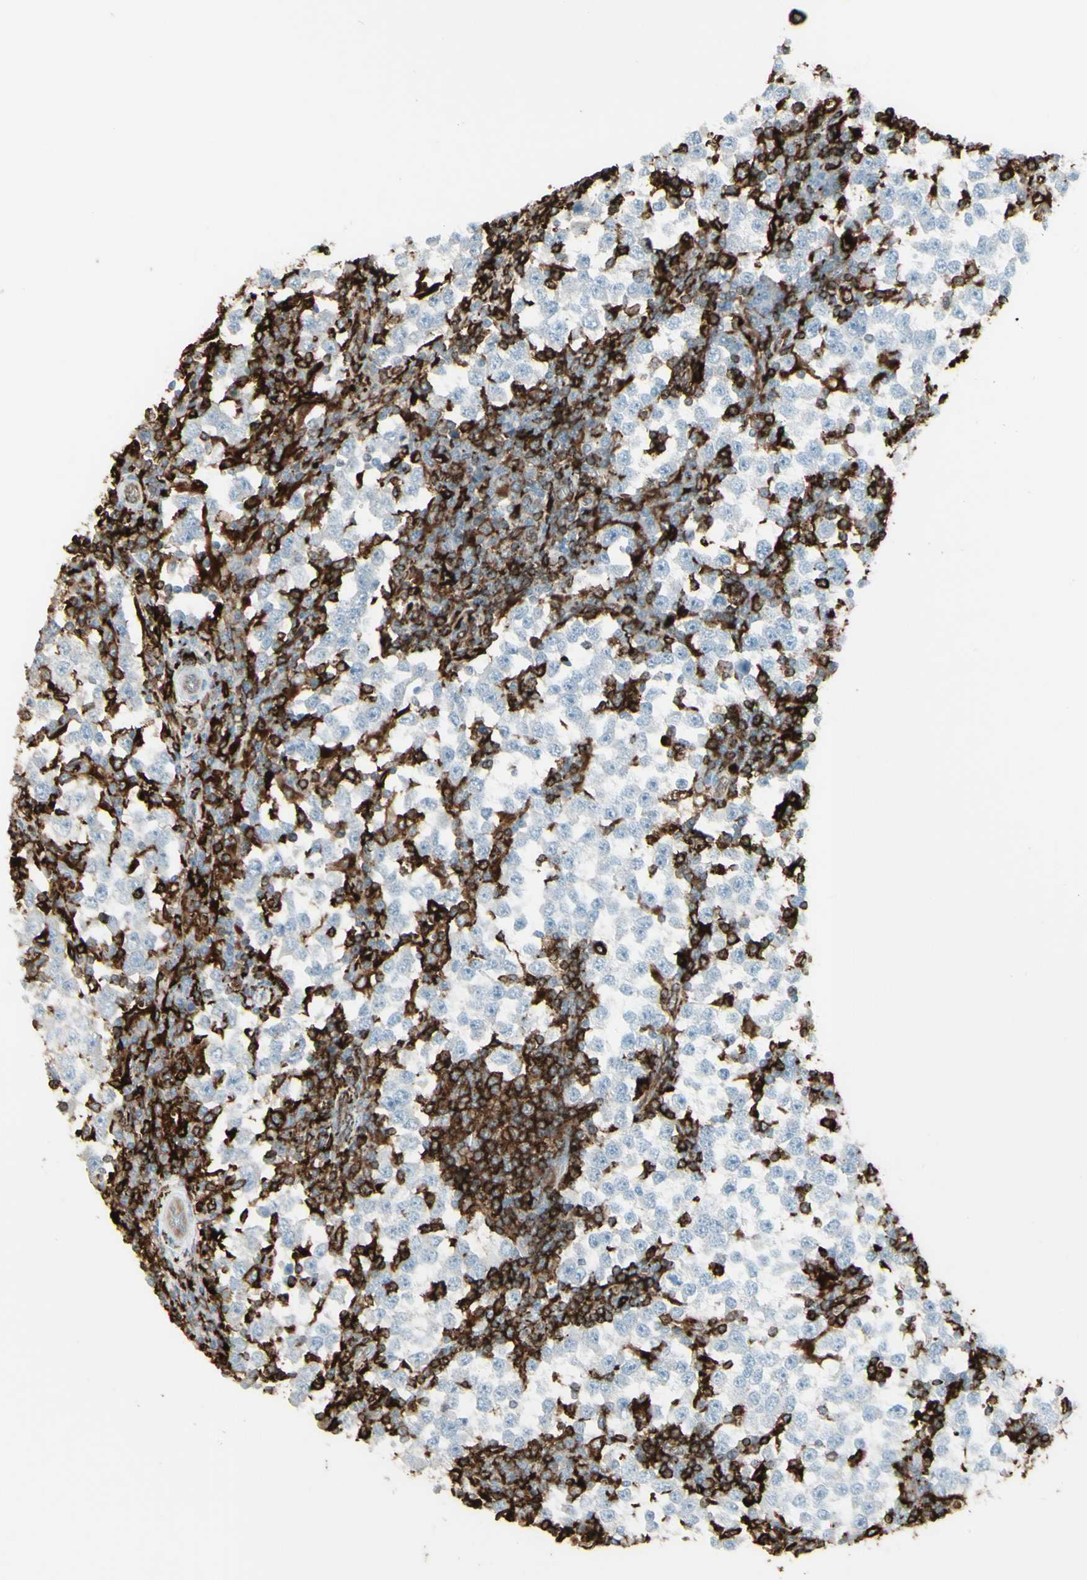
{"staining": {"intensity": "negative", "quantity": "none", "location": "none"}, "tissue": "testis cancer", "cell_type": "Tumor cells", "image_type": "cancer", "snomed": [{"axis": "morphology", "description": "Seminoma, NOS"}, {"axis": "topography", "description": "Testis"}], "caption": "Tumor cells show no significant staining in seminoma (testis). Nuclei are stained in blue.", "gene": "HLA-DPB1", "patient": {"sex": "male", "age": 65}}